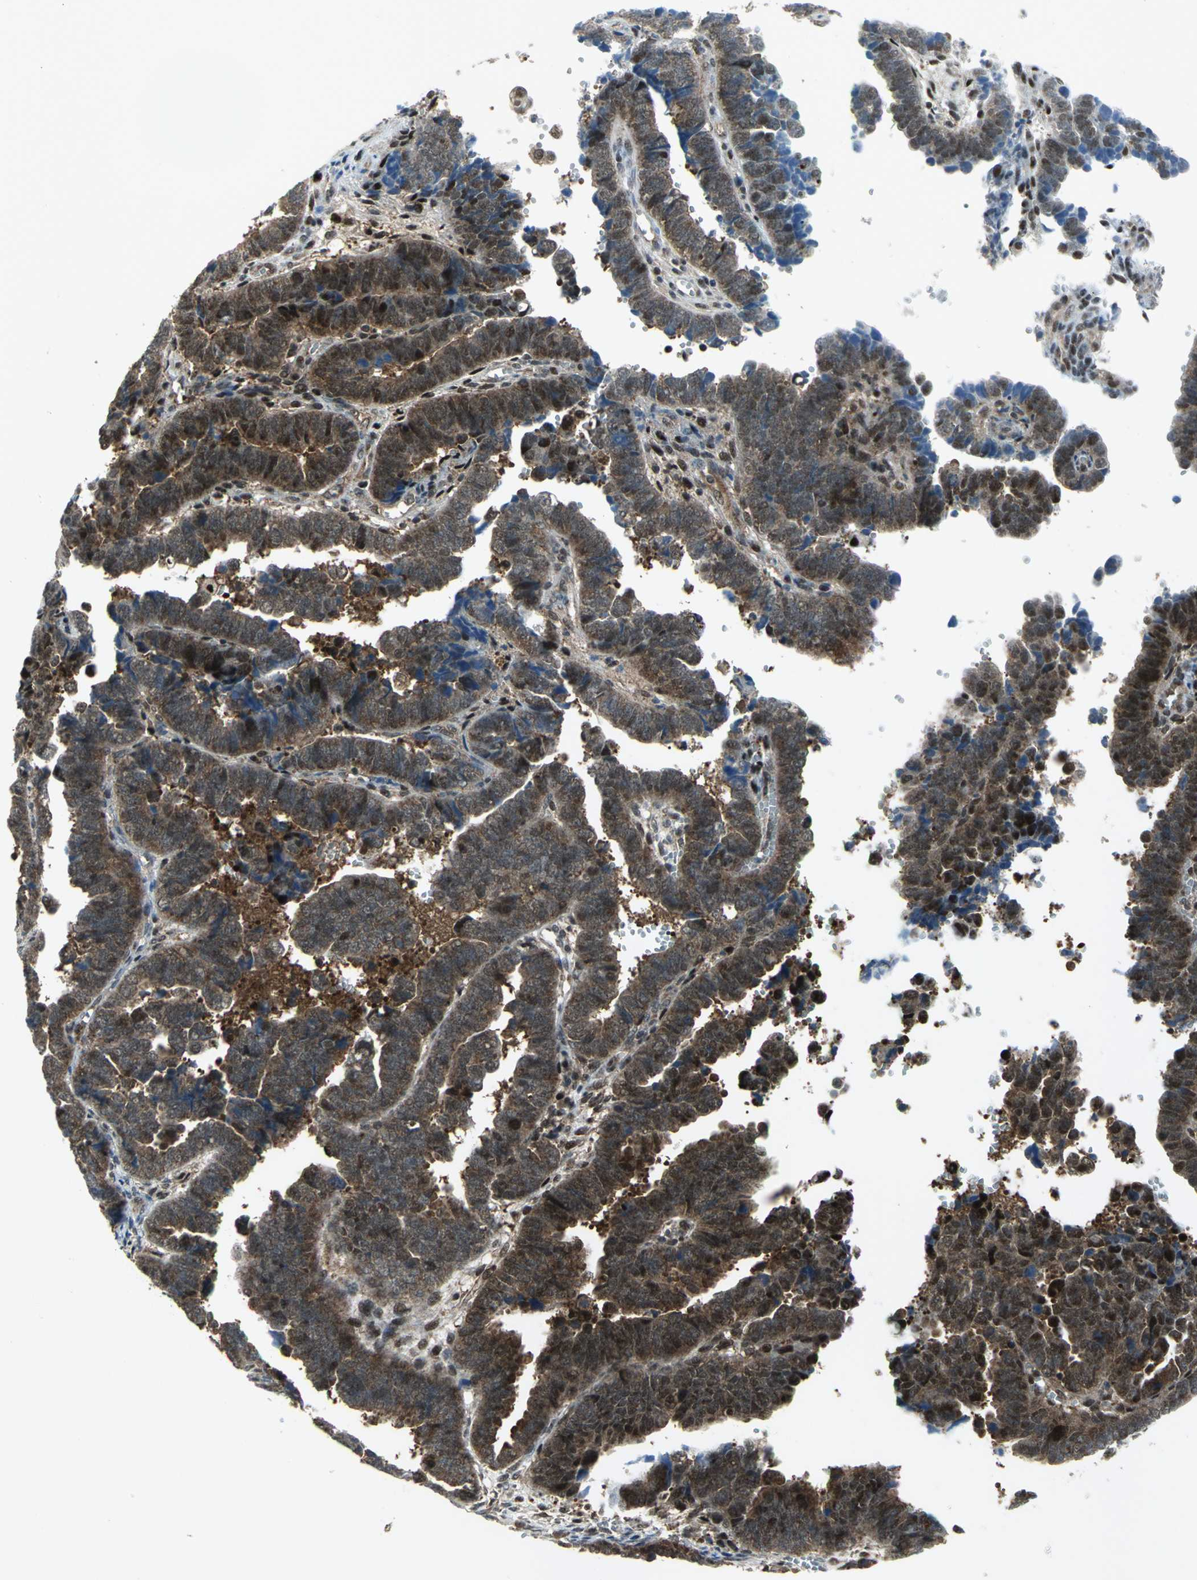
{"staining": {"intensity": "moderate", "quantity": "25%-75%", "location": "cytoplasmic/membranous,nuclear"}, "tissue": "endometrial cancer", "cell_type": "Tumor cells", "image_type": "cancer", "snomed": [{"axis": "morphology", "description": "Adenocarcinoma, NOS"}, {"axis": "topography", "description": "Endometrium"}], "caption": "A medium amount of moderate cytoplasmic/membranous and nuclear expression is appreciated in approximately 25%-75% of tumor cells in endometrial cancer tissue.", "gene": "PSMA4", "patient": {"sex": "female", "age": 75}}